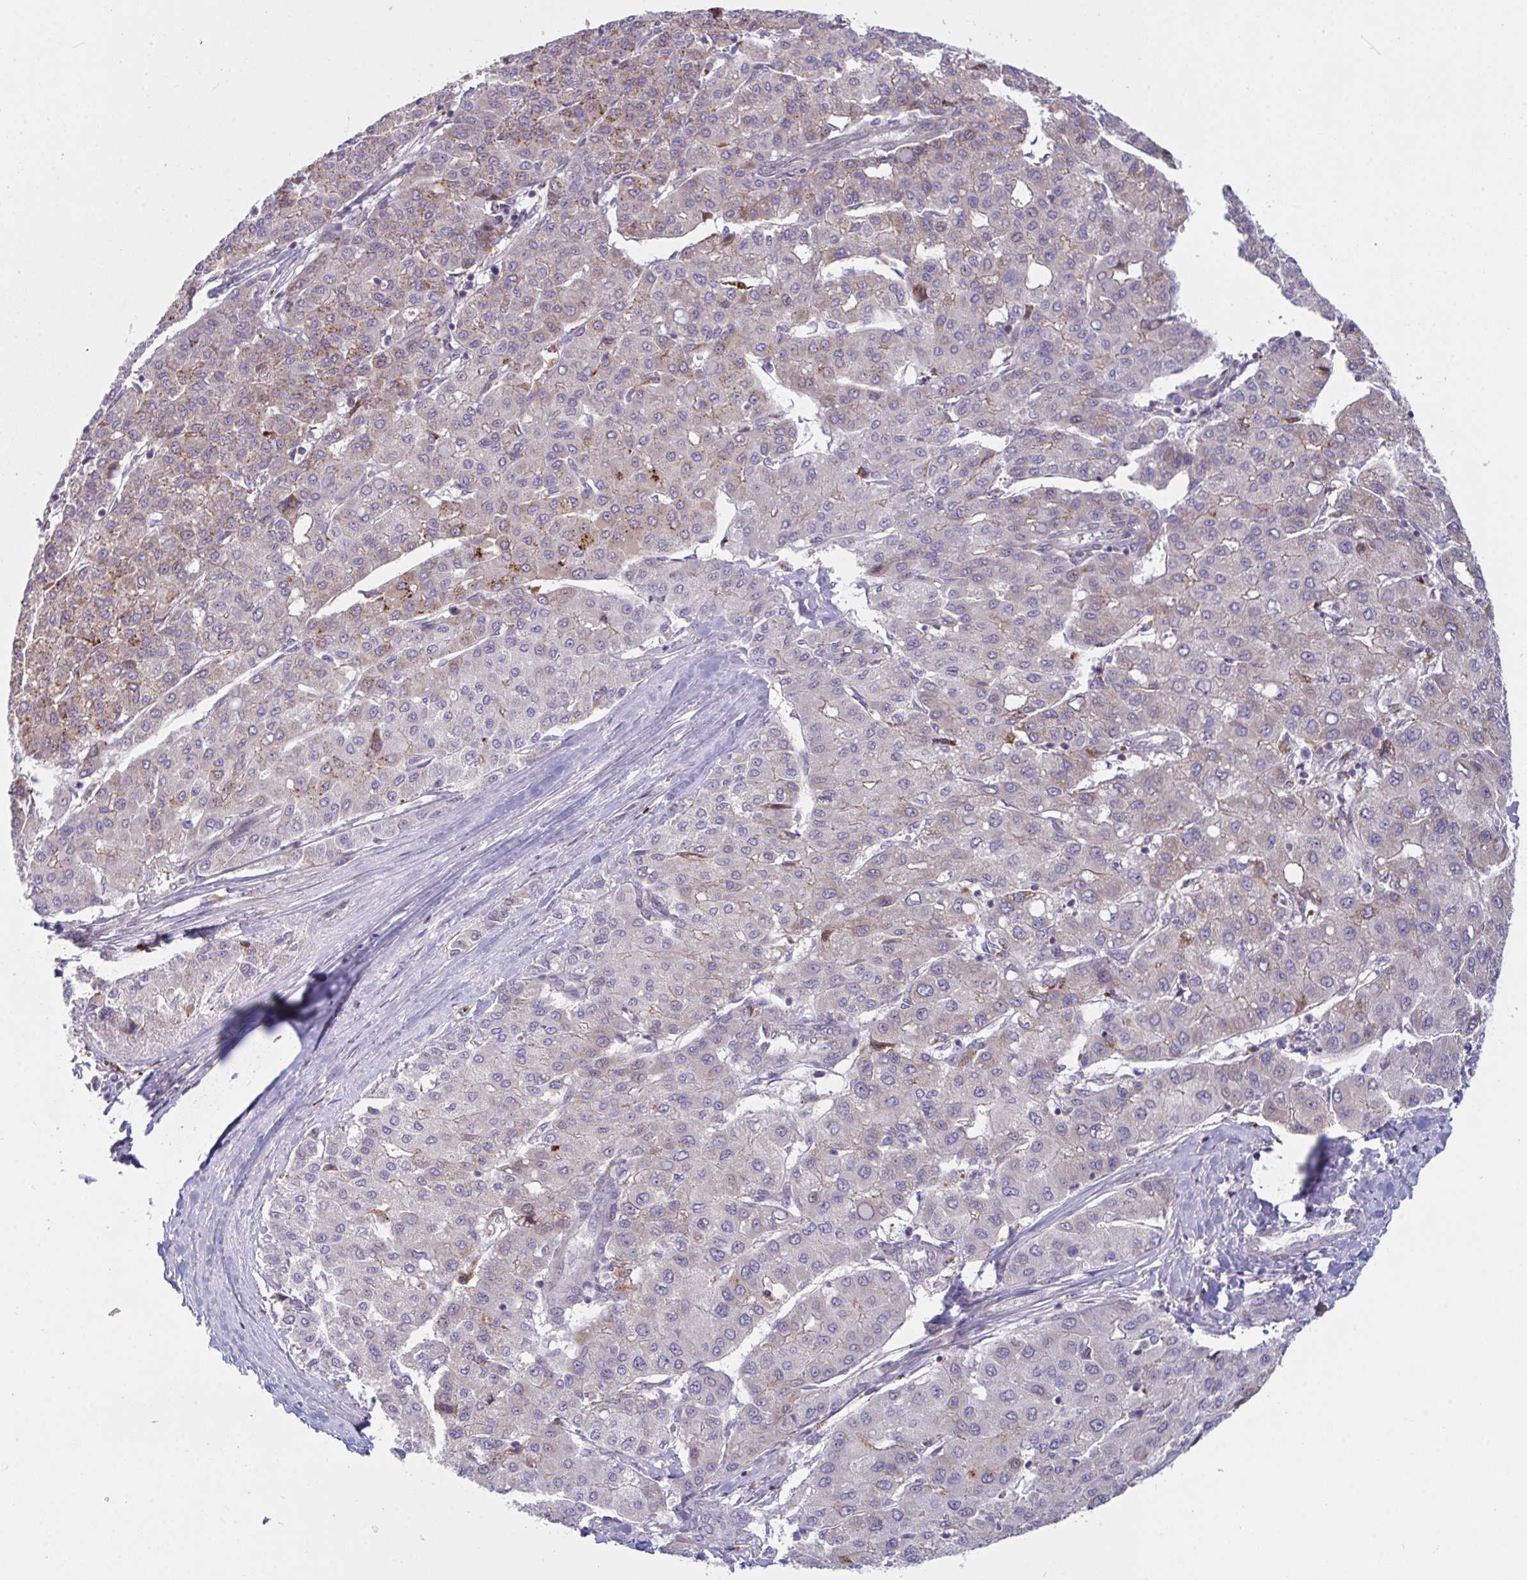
{"staining": {"intensity": "weak", "quantity": "25%-75%", "location": "cytoplasmic/membranous"}, "tissue": "liver cancer", "cell_type": "Tumor cells", "image_type": "cancer", "snomed": [{"axis": "morphology", "description": "Carcinoma, Hepatocellular, NOS"}, {"axis": "topography", "description": "Liver"}], "caption": "A micrograph of human liver hepatocellular carcinoma stained for a protein shows weak cytoplasmic/membranous brown staining in tumor cells.", "gene": "XAF1", "patient": {"sex": "male", "age": 65}}